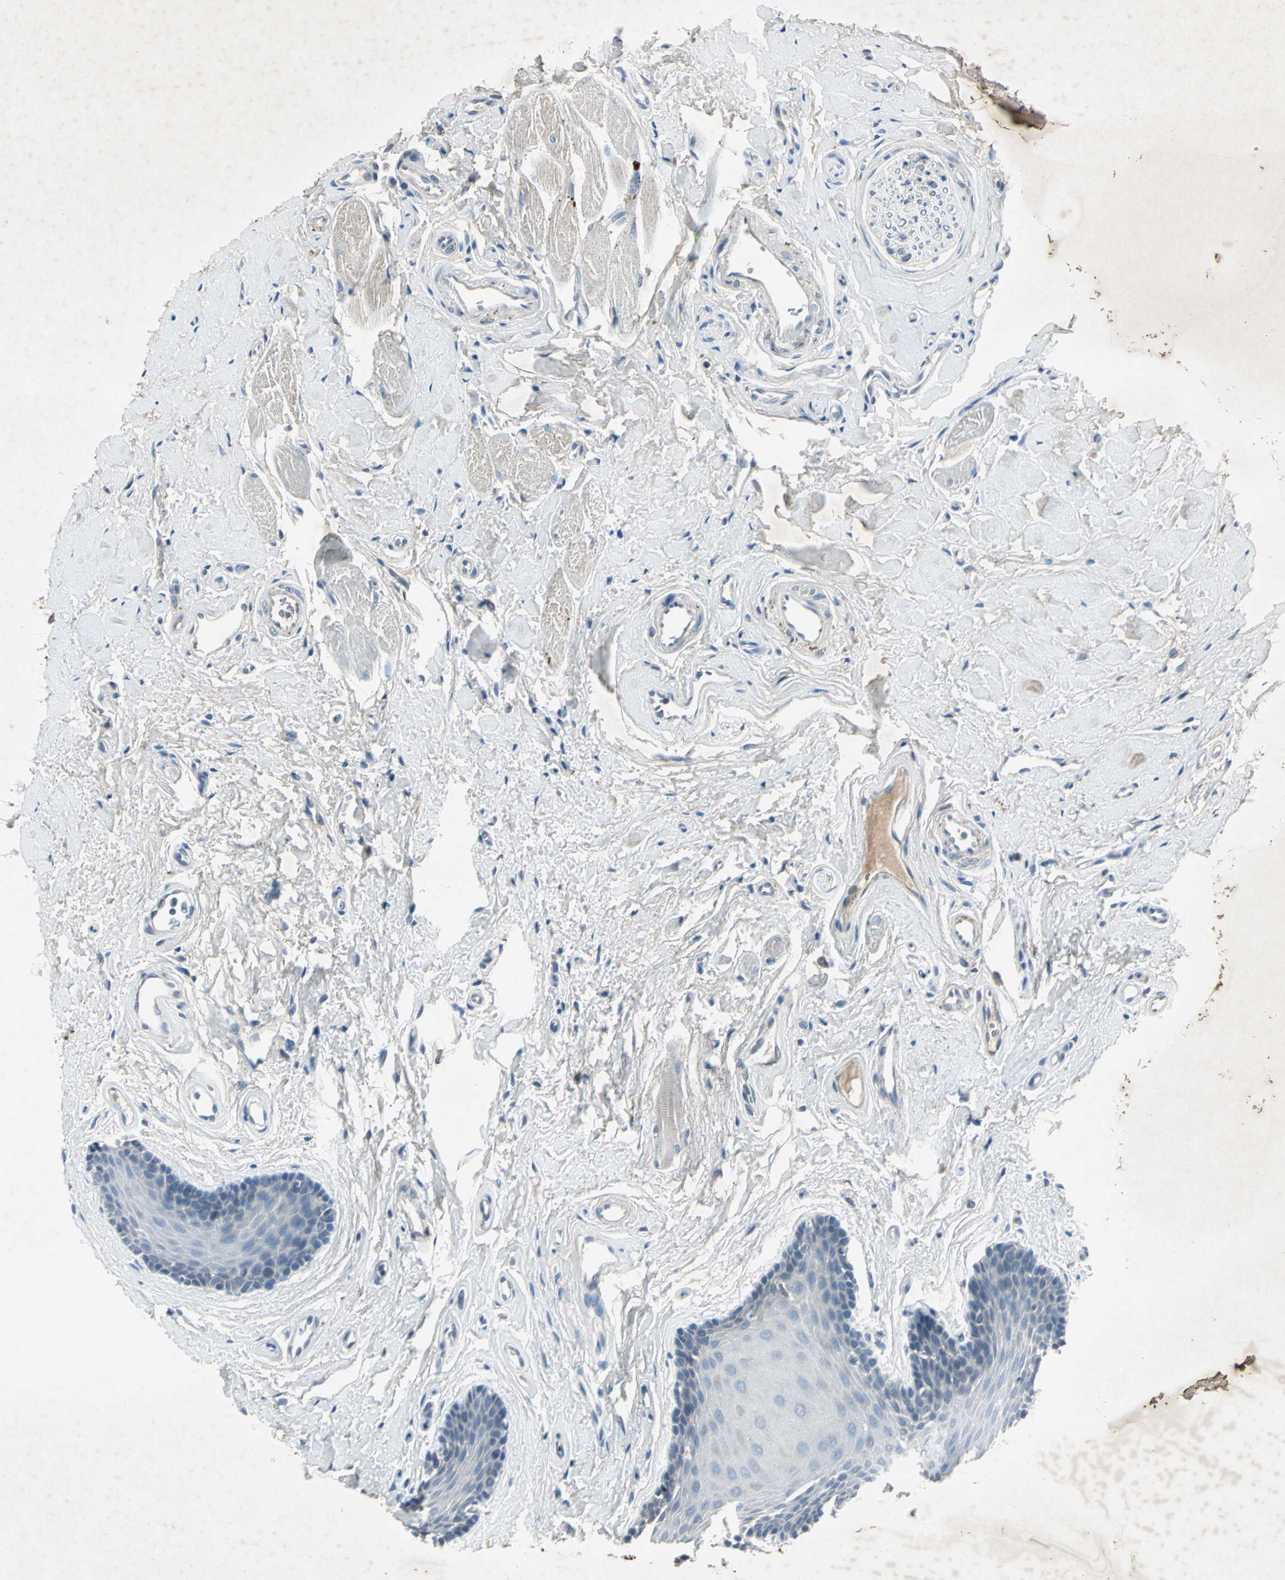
{"staining": {"intensity": "negative", "quantity": "none", "location": "none"}, "tissue": "oral mucosa", "cell_type": "Squamous epithelial cells", "image_type": "normal", "snomed": [{"axis": "morphology", "description": "Normal tissue, NOS"}, {"axis": "topography", "description": "Oral tissue"}], "caption": "The histopathology image exhibits no significant expression in squamous epithelial cells of oral mucosa.", "gene": "SLC2A13", "patient": {"sex": "male", "age": 62}}